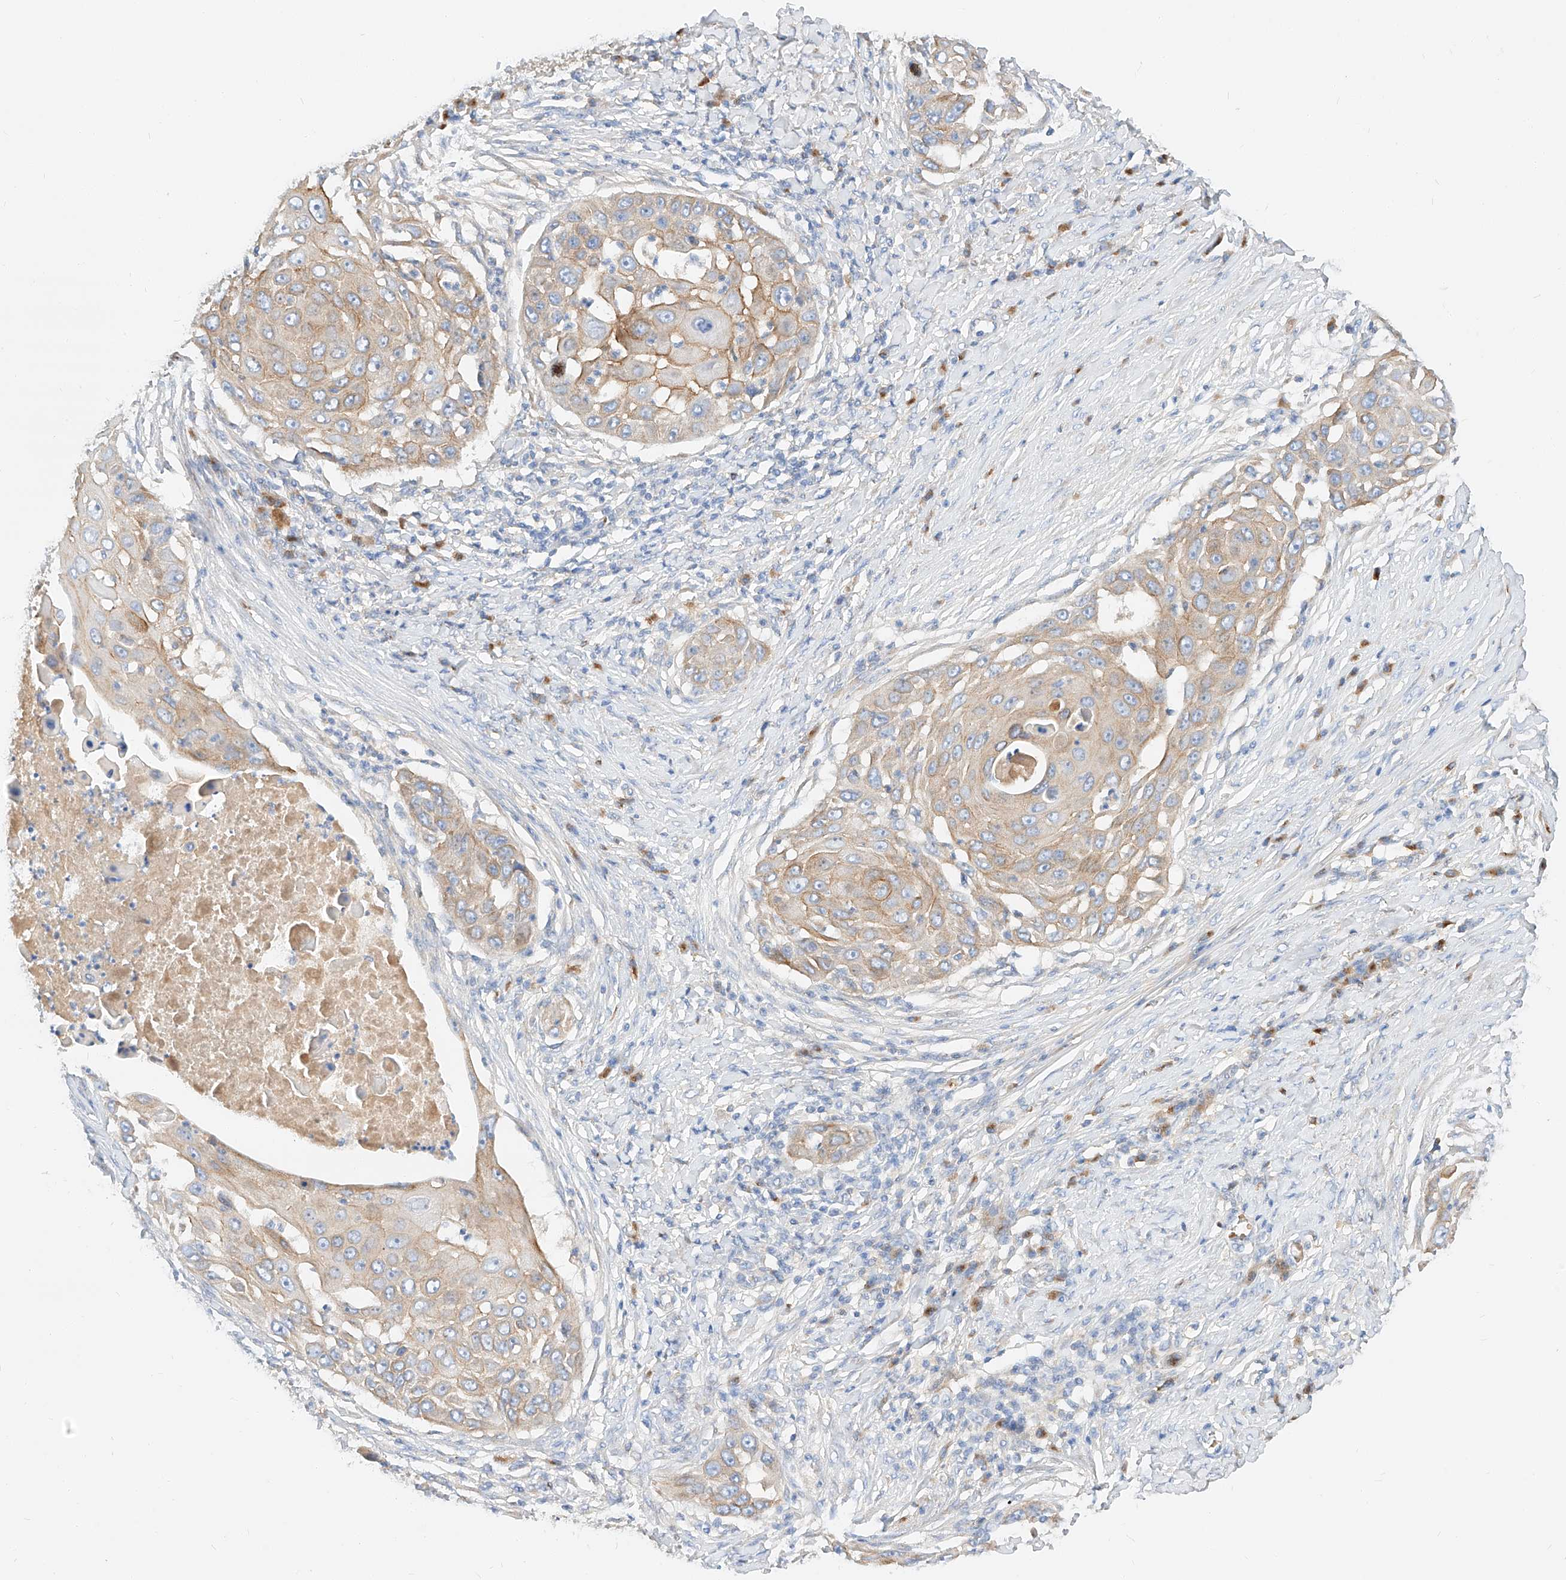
{"staining": {"intensity": "weak", "quantity": "25%-75%", "location": "cytoplasmic/membranous"}, "tissue": "skin cancer", "cell_type": "Tumor cells", "image_type": "cancer", "snomed": [{"axis": "morphology", "description": "Squamous cell carcinoma, NOS"}, {"axis": "topography", "description": "Skin"}], "caption": "Skin squamous cell carcinoma tissue demonstrates weak cytoplasmic/membranous positivity in approximately 25%-75% of tumor cells, visualized by immunohistochemistry.", "gene": "MAP7", "patient": {"sex": "female", "age": 44}}